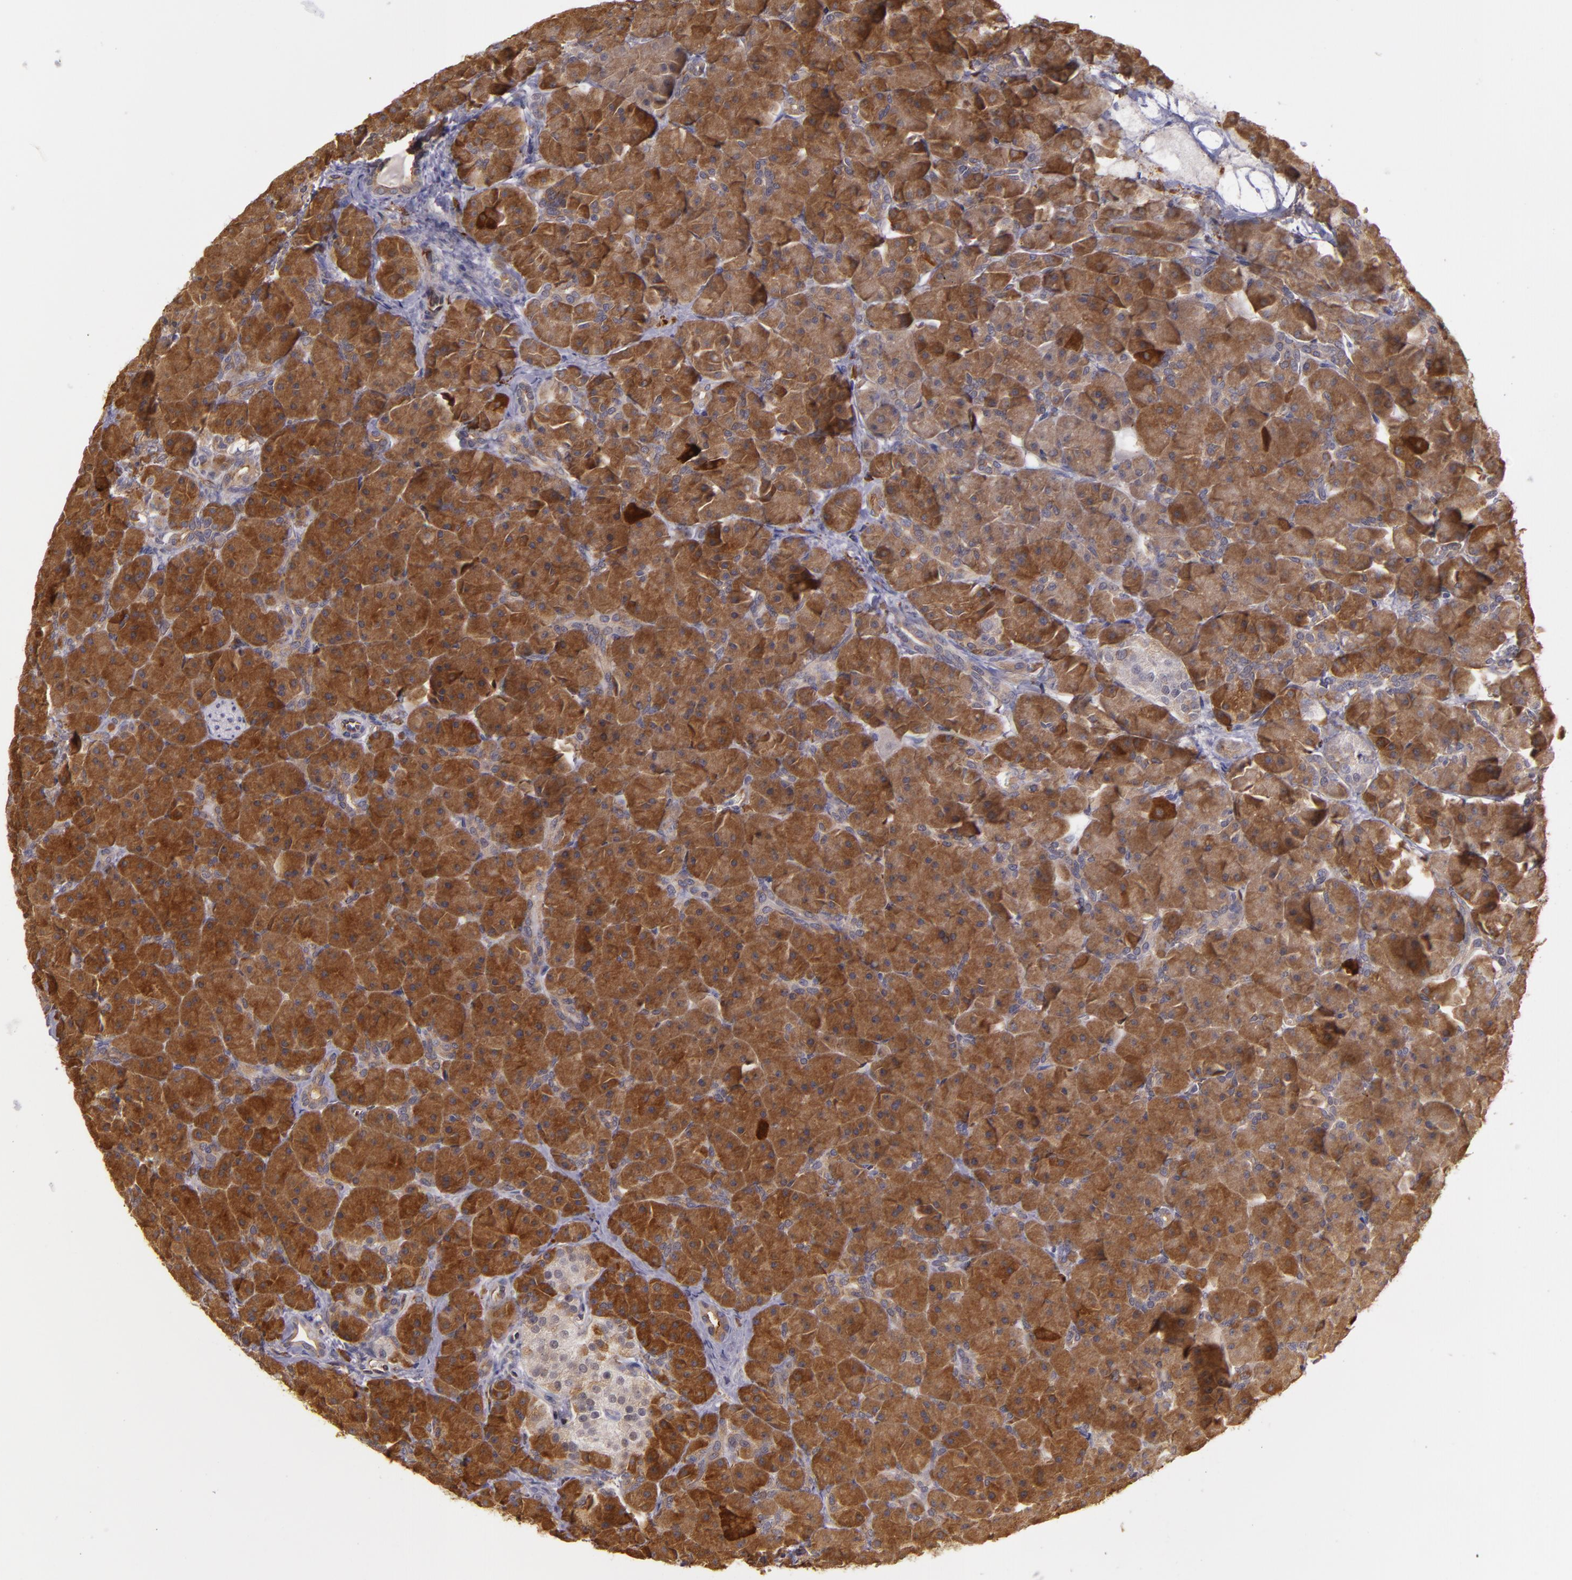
{"staining": {"intensity": "strong", "quantity": ">75%", "location": "cytoplasmic/membranous"}, "tissue": "pancreas", "cell_type": "Exocrine glandular cells", "image_type": "normal", "snomed": [{"axis": "morphology", "description": "Normal tissue, NOS"}, {"axis": "topography", "description": "Pancreas"}], "caption": "Brown immunohistochemical staining in benign pancreas exhibits strong cytoplasmic/membranous positivity in about >75% of exocrine glandular cells. (Brightfield microscopy of DAB IHC at high magnification).", "gene": "SYTL4", "patient": {"sex": "male", "age": 66}}